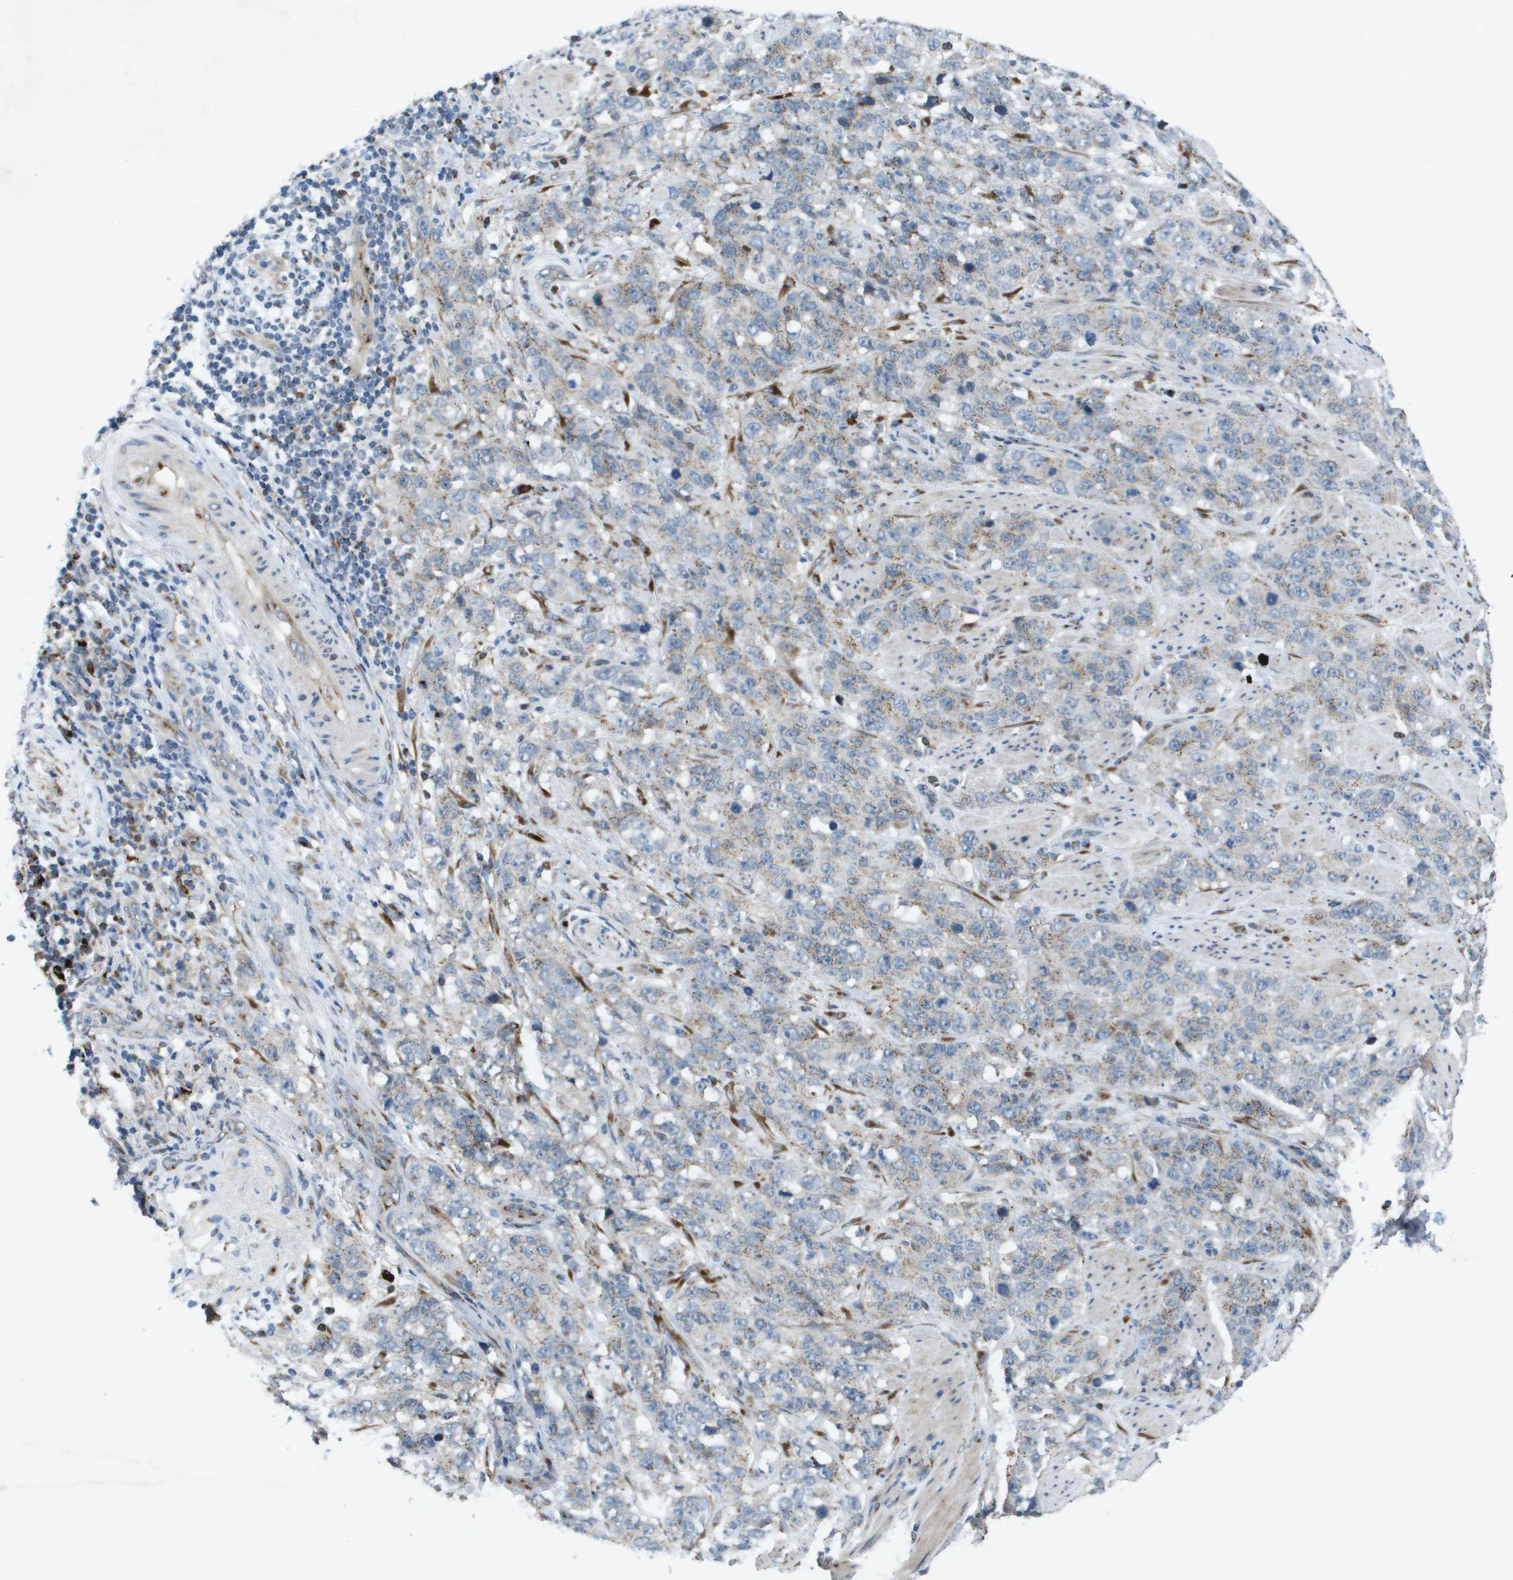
{"staining": {"intensity": "weak", "quantity": "25%-75%", "location": "cytoplasmic/membranous"}, "tissue": "stomach cancer", "cell_type": "Tumor cells", "image_type": "cancer", "snomed": [{"axis": "morphology", "description": "Adenocarcinoma, NOS"}, {"axis": "topography", "description": "Stomach"}], "caption": "Stomach cancer (adenocarcinoma) was stained to show a protein in brown. There is low levels of weak cytoplasmic/membranous staining in about 25%-75% of tumor cells.", "gene": "QSOX2", "patient": {"sex": "male", "age": 48}}